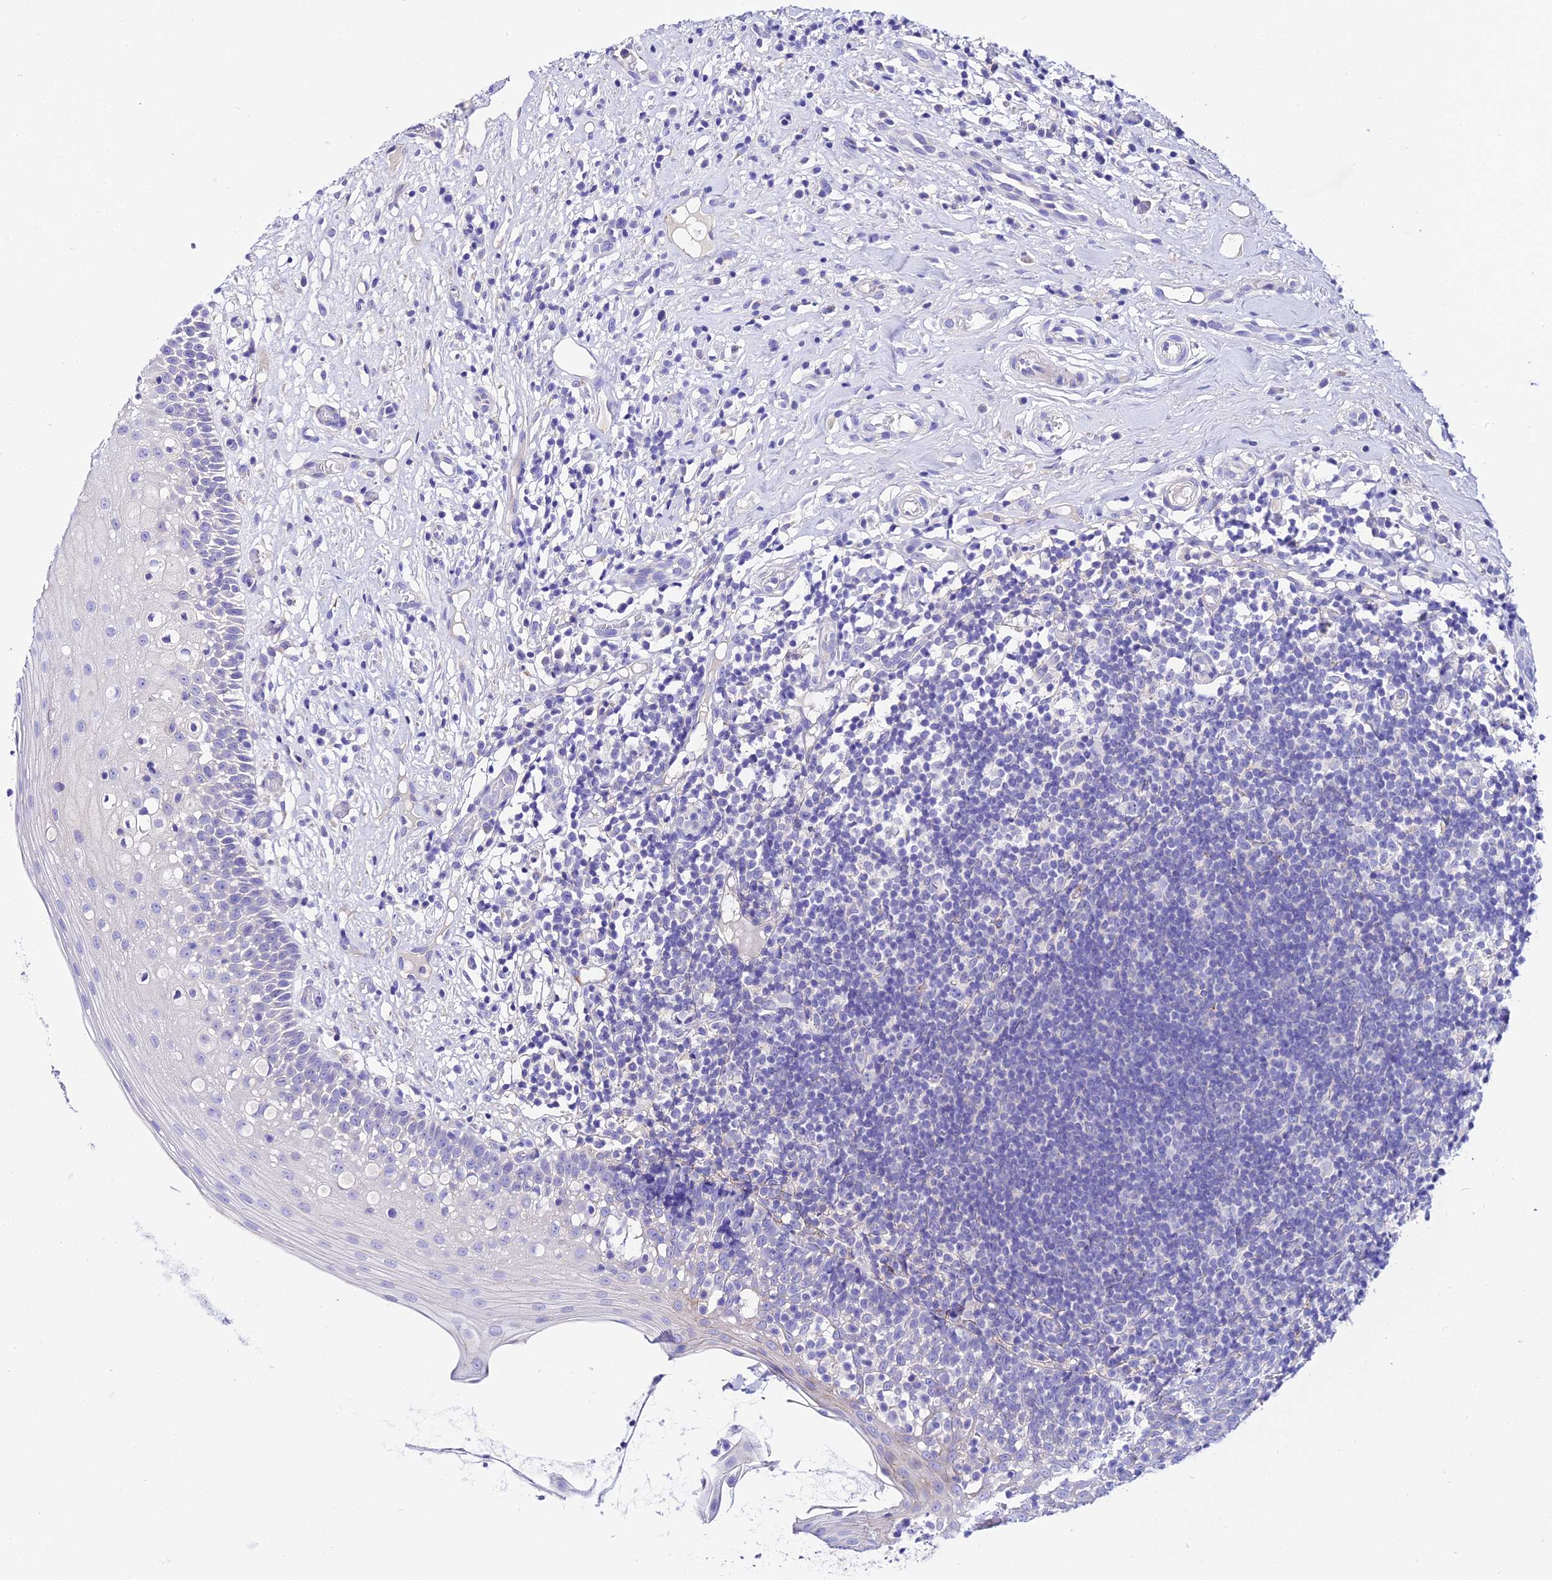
{"staining": {"intensity": "negative", "quantity": "none", "location": "none"}, "tissue": "oral mucosa", "cell_type": "Squamous epithelial cells", "image_type": "normal", "snomed": [{"axis": "morphology", "description": "Normal tissue, NOS"}, {"axis": "topography", "description": "Oral tissue"}], "caption": "Unremarkable oral mucosa was stained to show a protein in brown. There is no significant expression in squamous epithelial cells.", "gene": "TMEM117", "patient": {"sex": "female", "age": 69}}